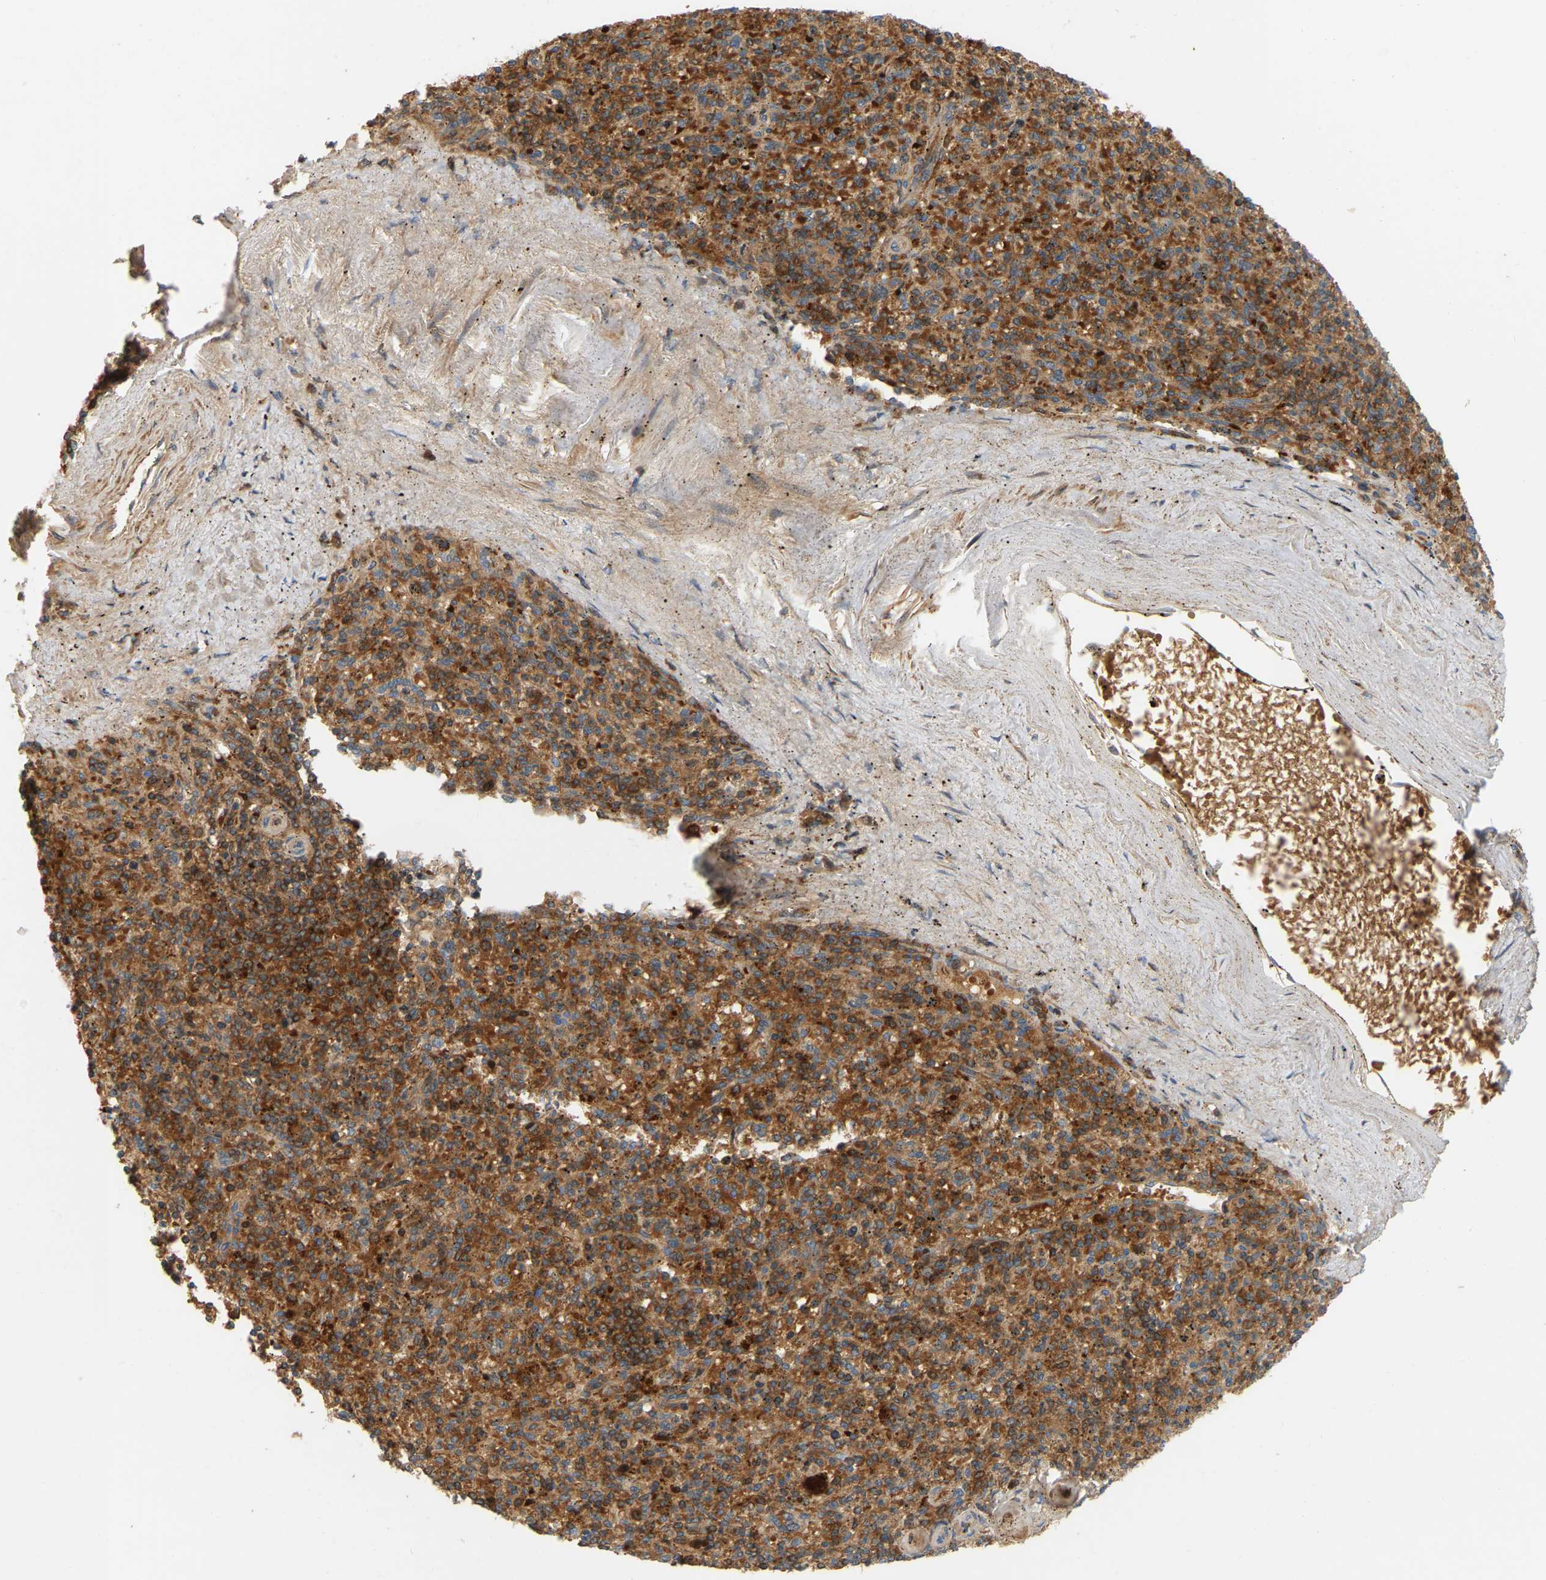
{"staining": {"intensity": "strong", "quantity": ">75%", "location": "cytoplasmic/membranous"}, "tissue": "spleen", "cell_type": "Cells in red pulp", "image_type": "normal", "snomed": [{"axis": "morphology", "description": "Normal tissue, NOS"}, {"axis": "topography", "description": "Spleen"}], "caption": "This is a micrograph of IHC staining of benign spleen, which shows strong staining in the cytoplasmic/membranous of cells in red pulp.", "gene": "AKAP13", "patient": {"sex": "male", "age": 72}}